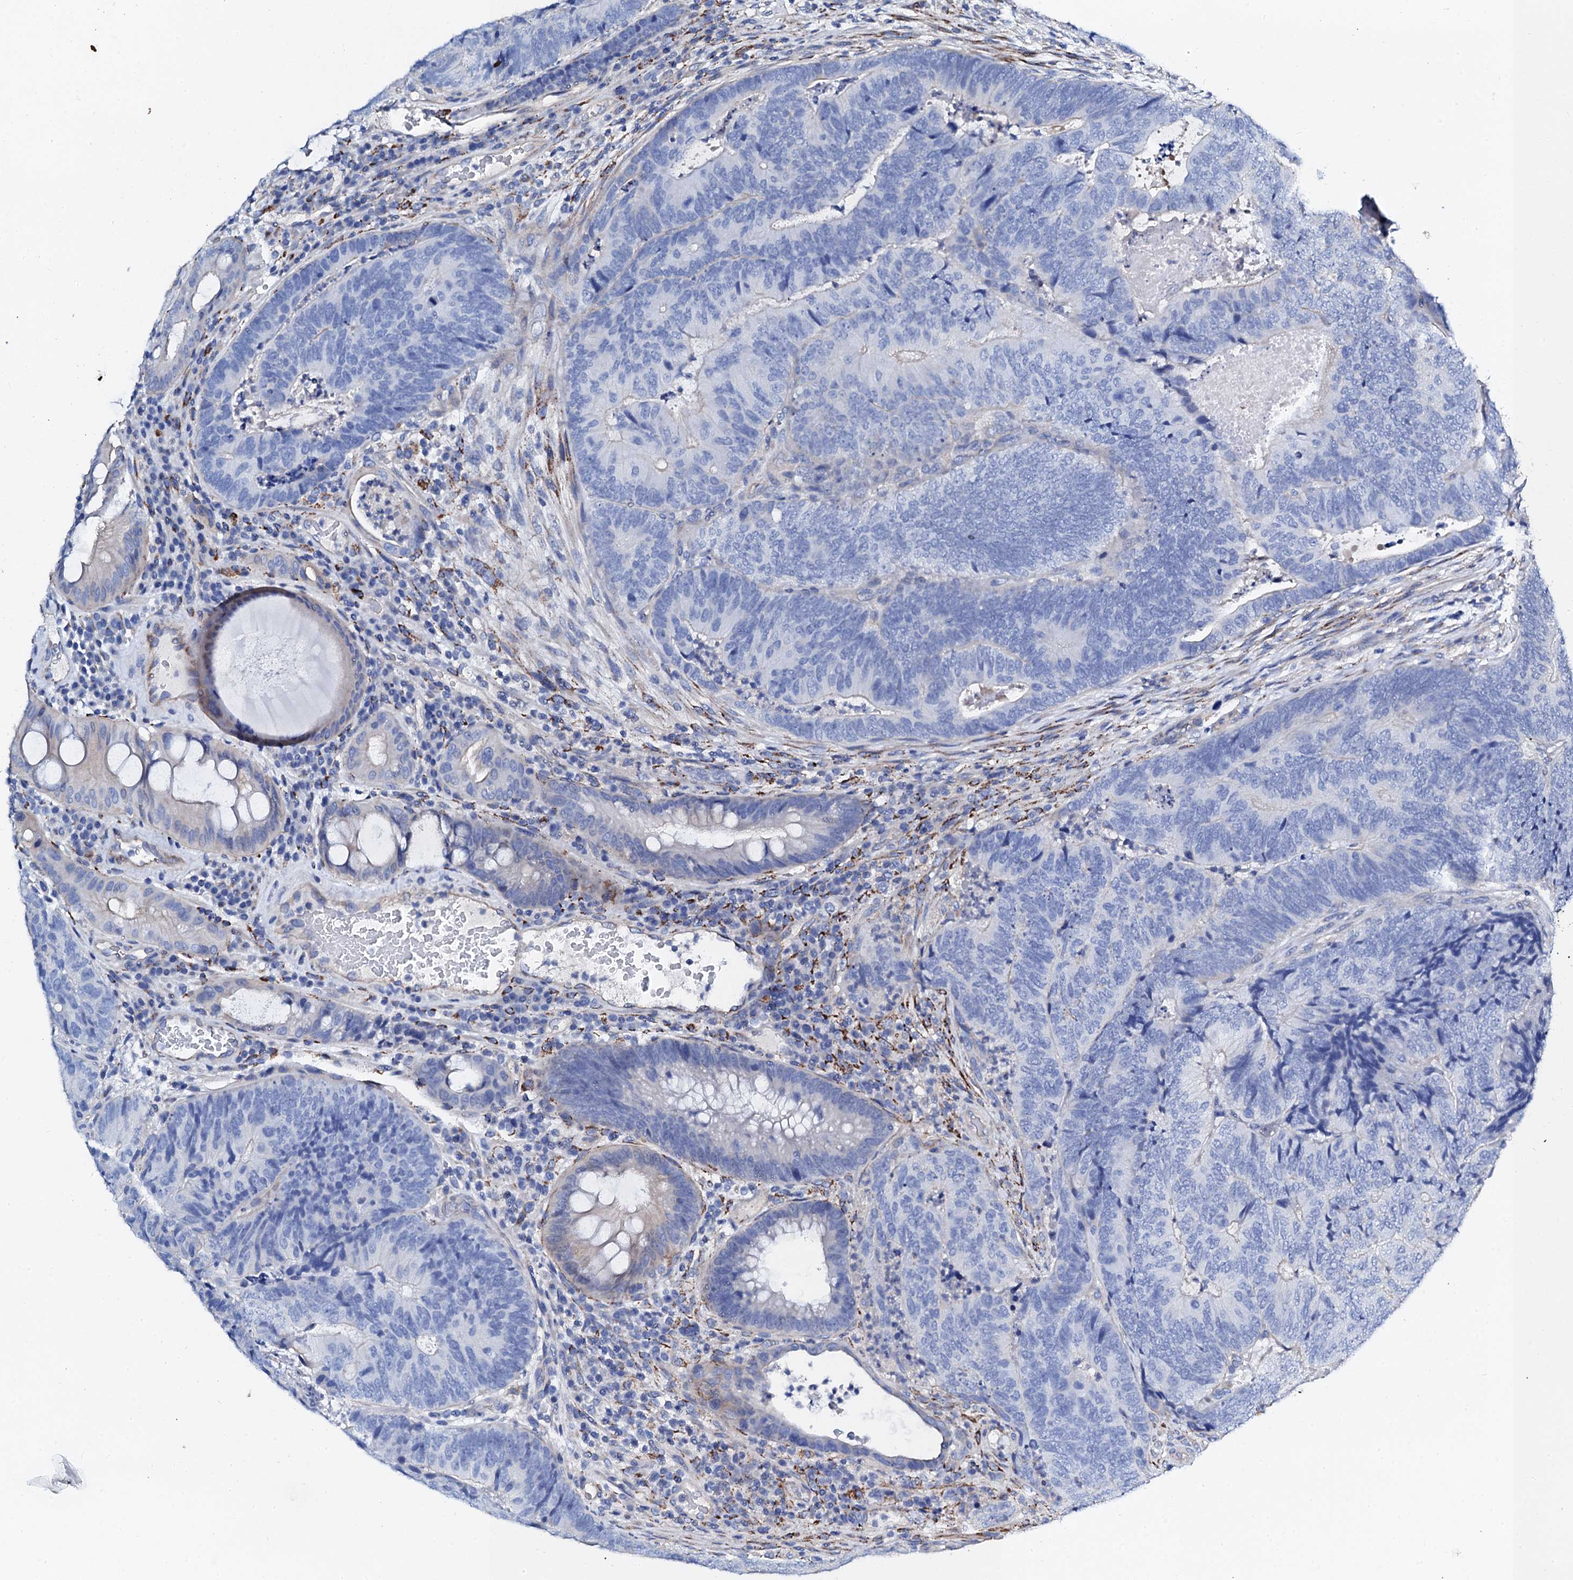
{"staining": {"intensity": "negative", "quantity": "none", "location": "none"}, "tissue": "colorectal cancer", "cell_type": "Tumor cells", "image_type": "cancer", "snomed": [{"axis": "morphology", "description": "Adenocarcinoma, NOS"}, {"axis": "topography", "description": "Colon"}], "caption": "Immunohistochemical staining of colorectal adenocarcinoma displays no significant expression in tumor cells.", "gene": "KLHL32", "patient": {"sex": "female", "age": 67}}